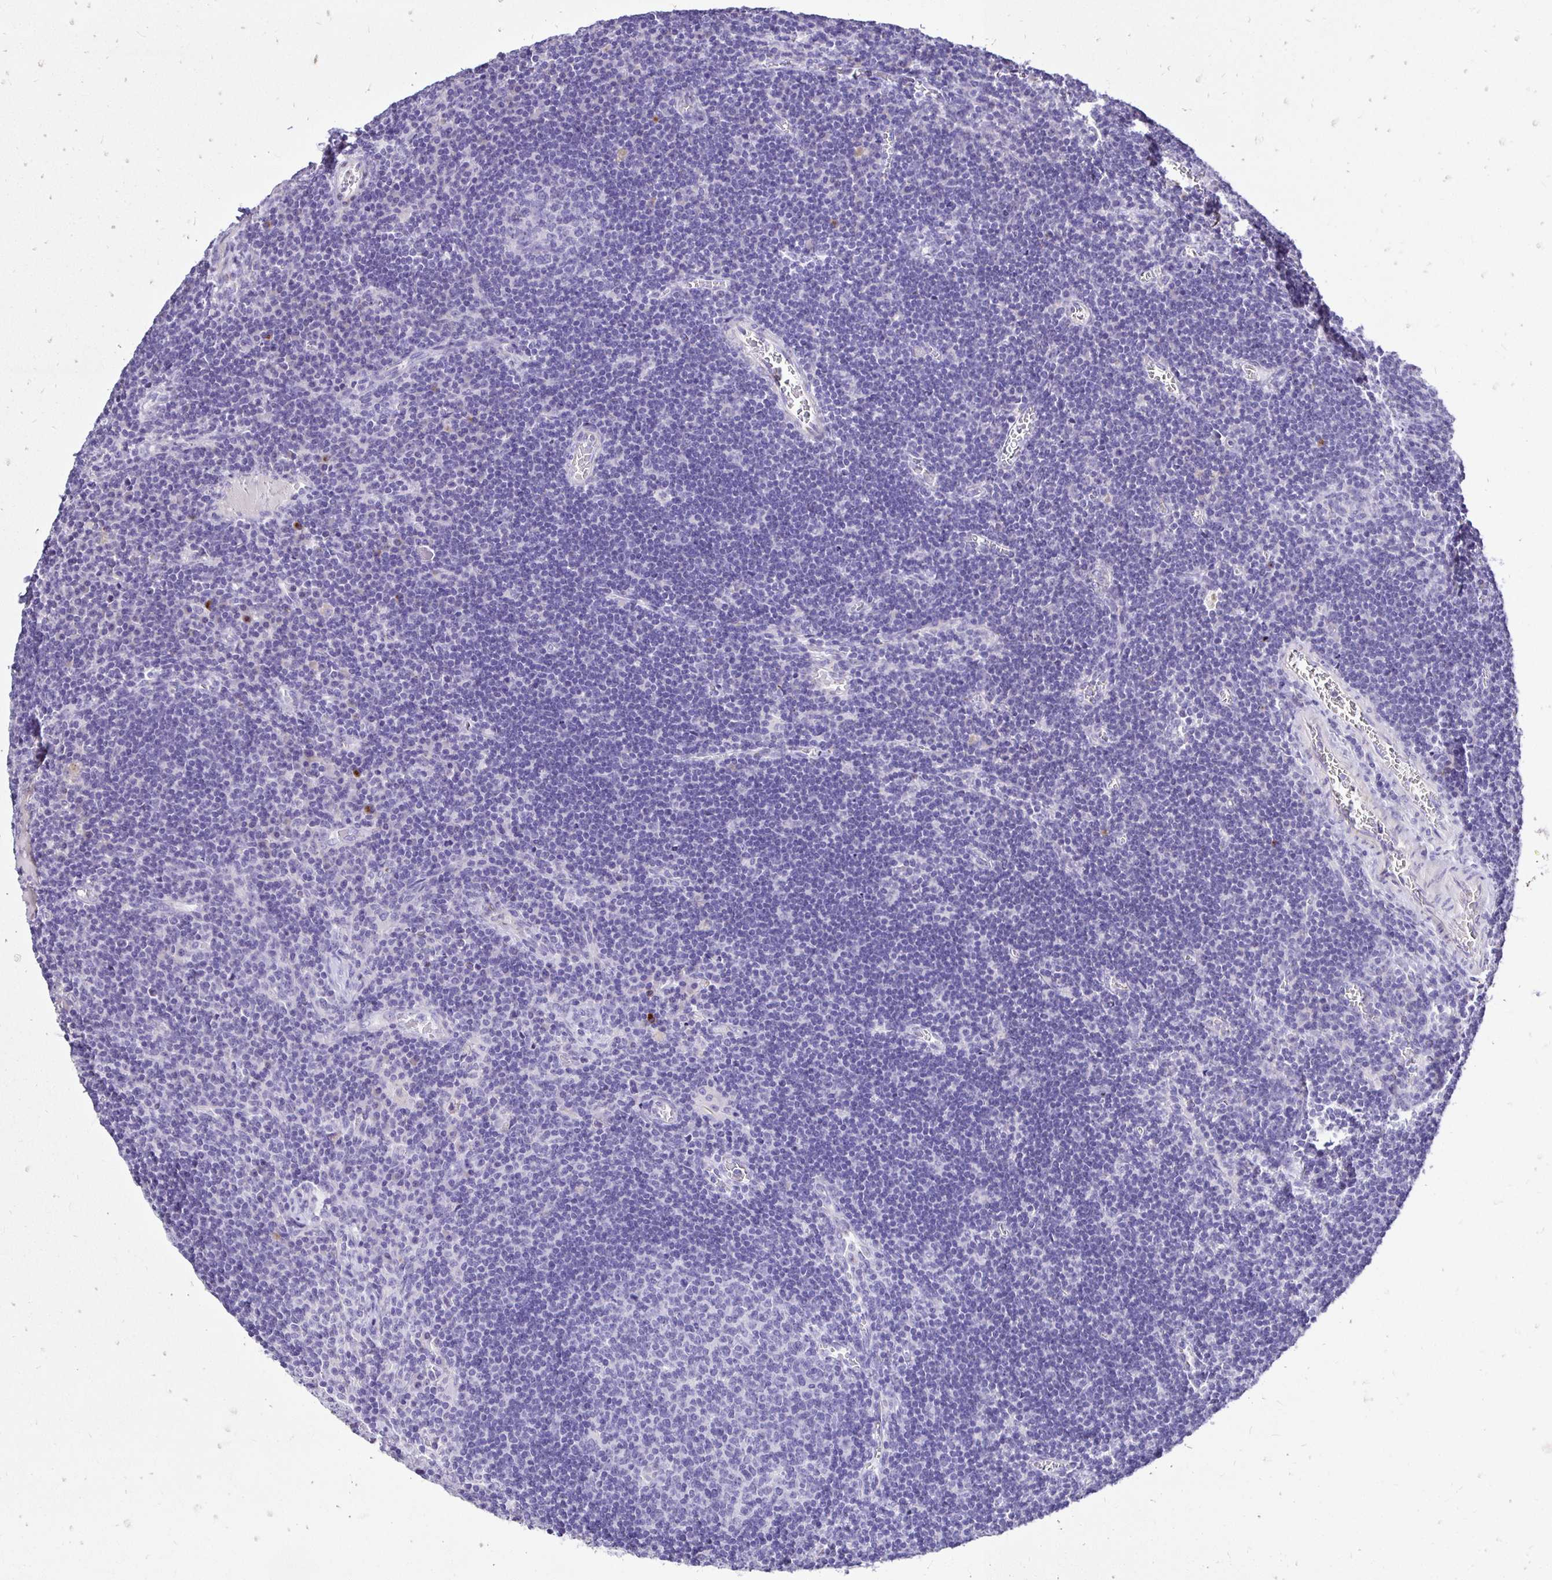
{"staining": {"intensity": "negative", "quantity": "none", "location": "none"}, "tissue": "lymph node", "cell_type": "Germinal center cells", "image_type": "normal", "snomed": [{"axis": "morphology", "description": "Normal tissue, NOS"}, {"axis": "topography", "description": "Lymph node"}], "caption": "This is a micrograph of IHC staining of normal lymph node, which shows no staining in germinal center cells.", "gene": "TAF1D", "patient": {"sex": "male", "age": 67}}